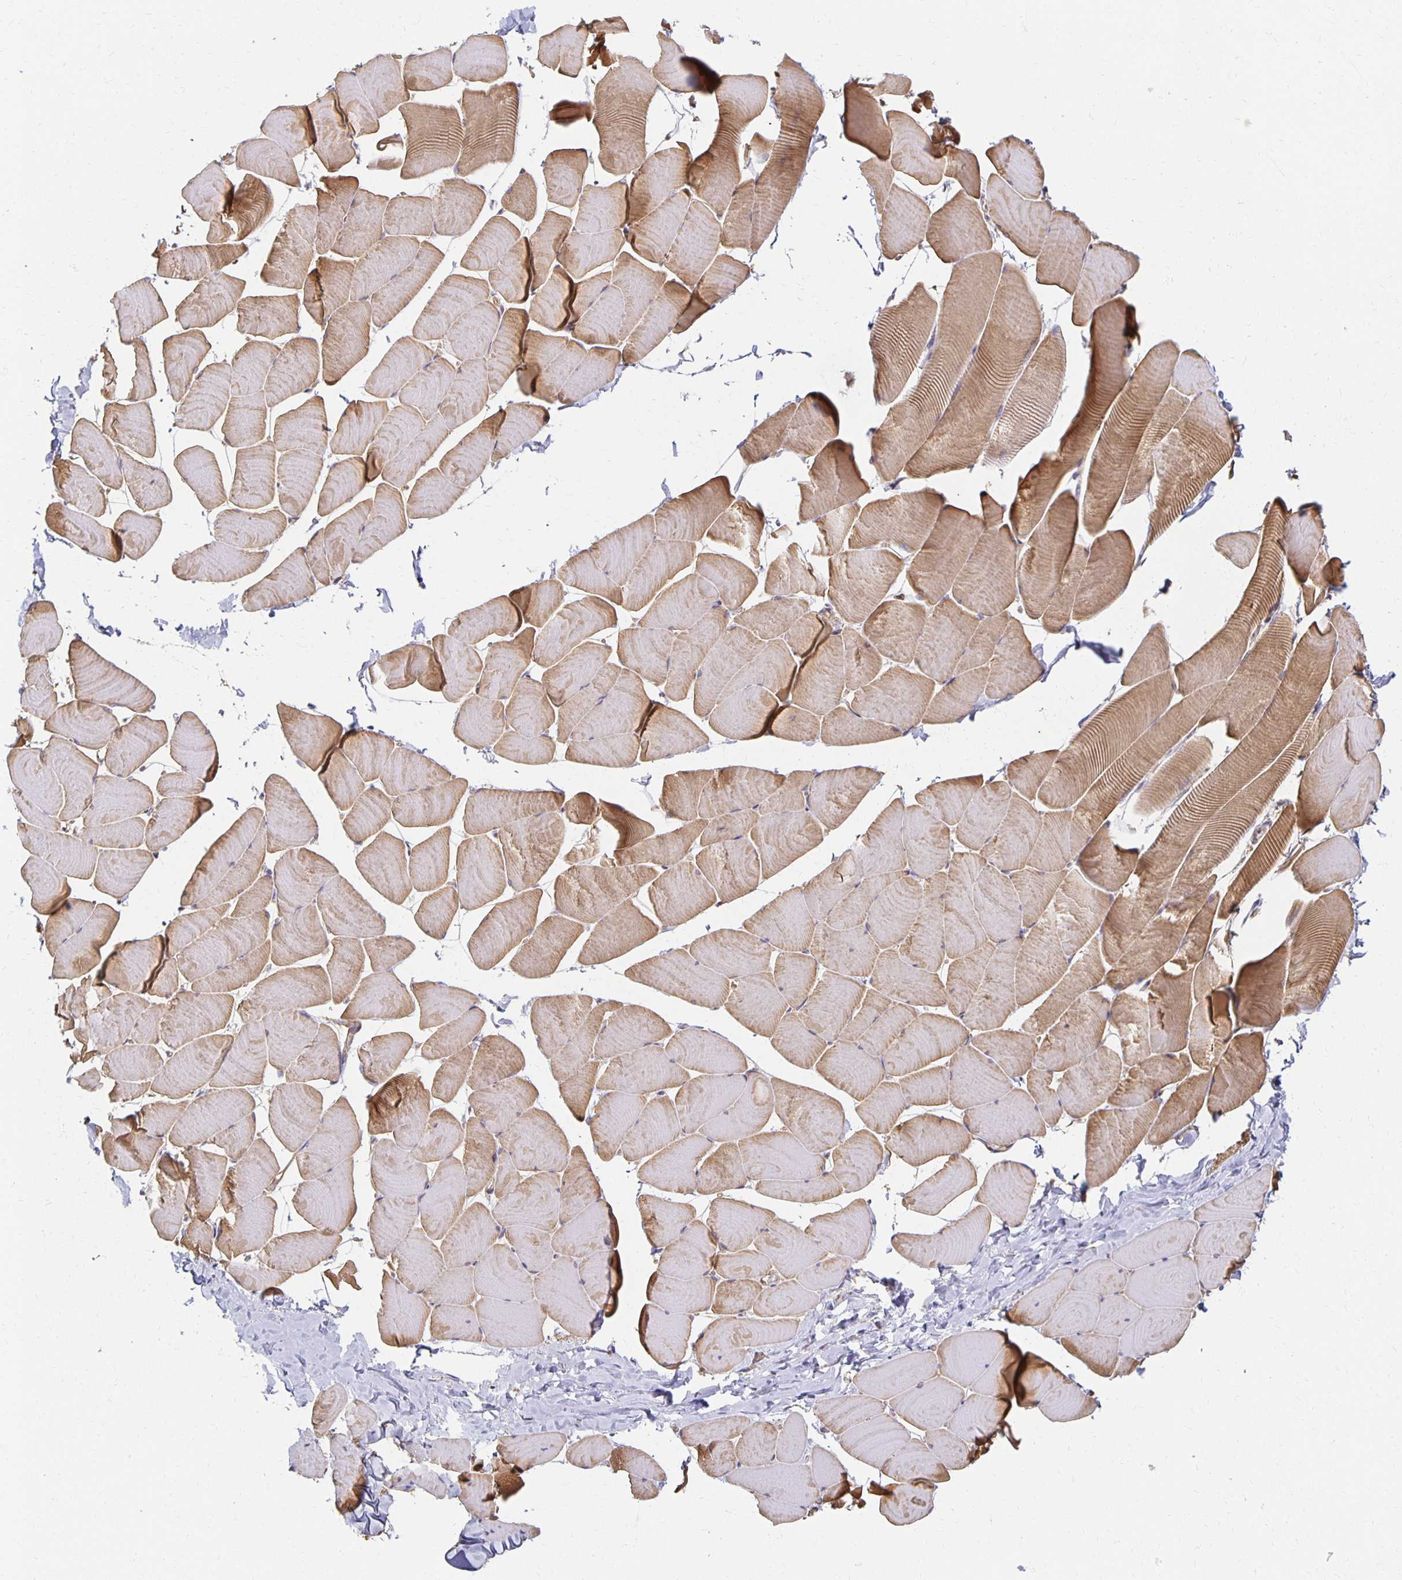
{"staining": {"intensity": "moderate", "quantity": "25%-75%", "location": "cytoplasmic/membranous"}, "tissue": "skeletal muscle", "cell_type": "Myocytes", "image_type": "normal", "snomed": [{"axis": "morphology", "description": "Normal tissue, NOS"}, {"axis": "topography", "description": "Skeletal muscle"}], "caption": "About 25%-75% of myocytes in unremarkable human skeletal muscle demonstrate moderate cytoplasmic/membranous protein staining as visualized by brown immunohistochemical staining.", "gene": "SORL1", "patient": {"sex": "male", "age": 25}}